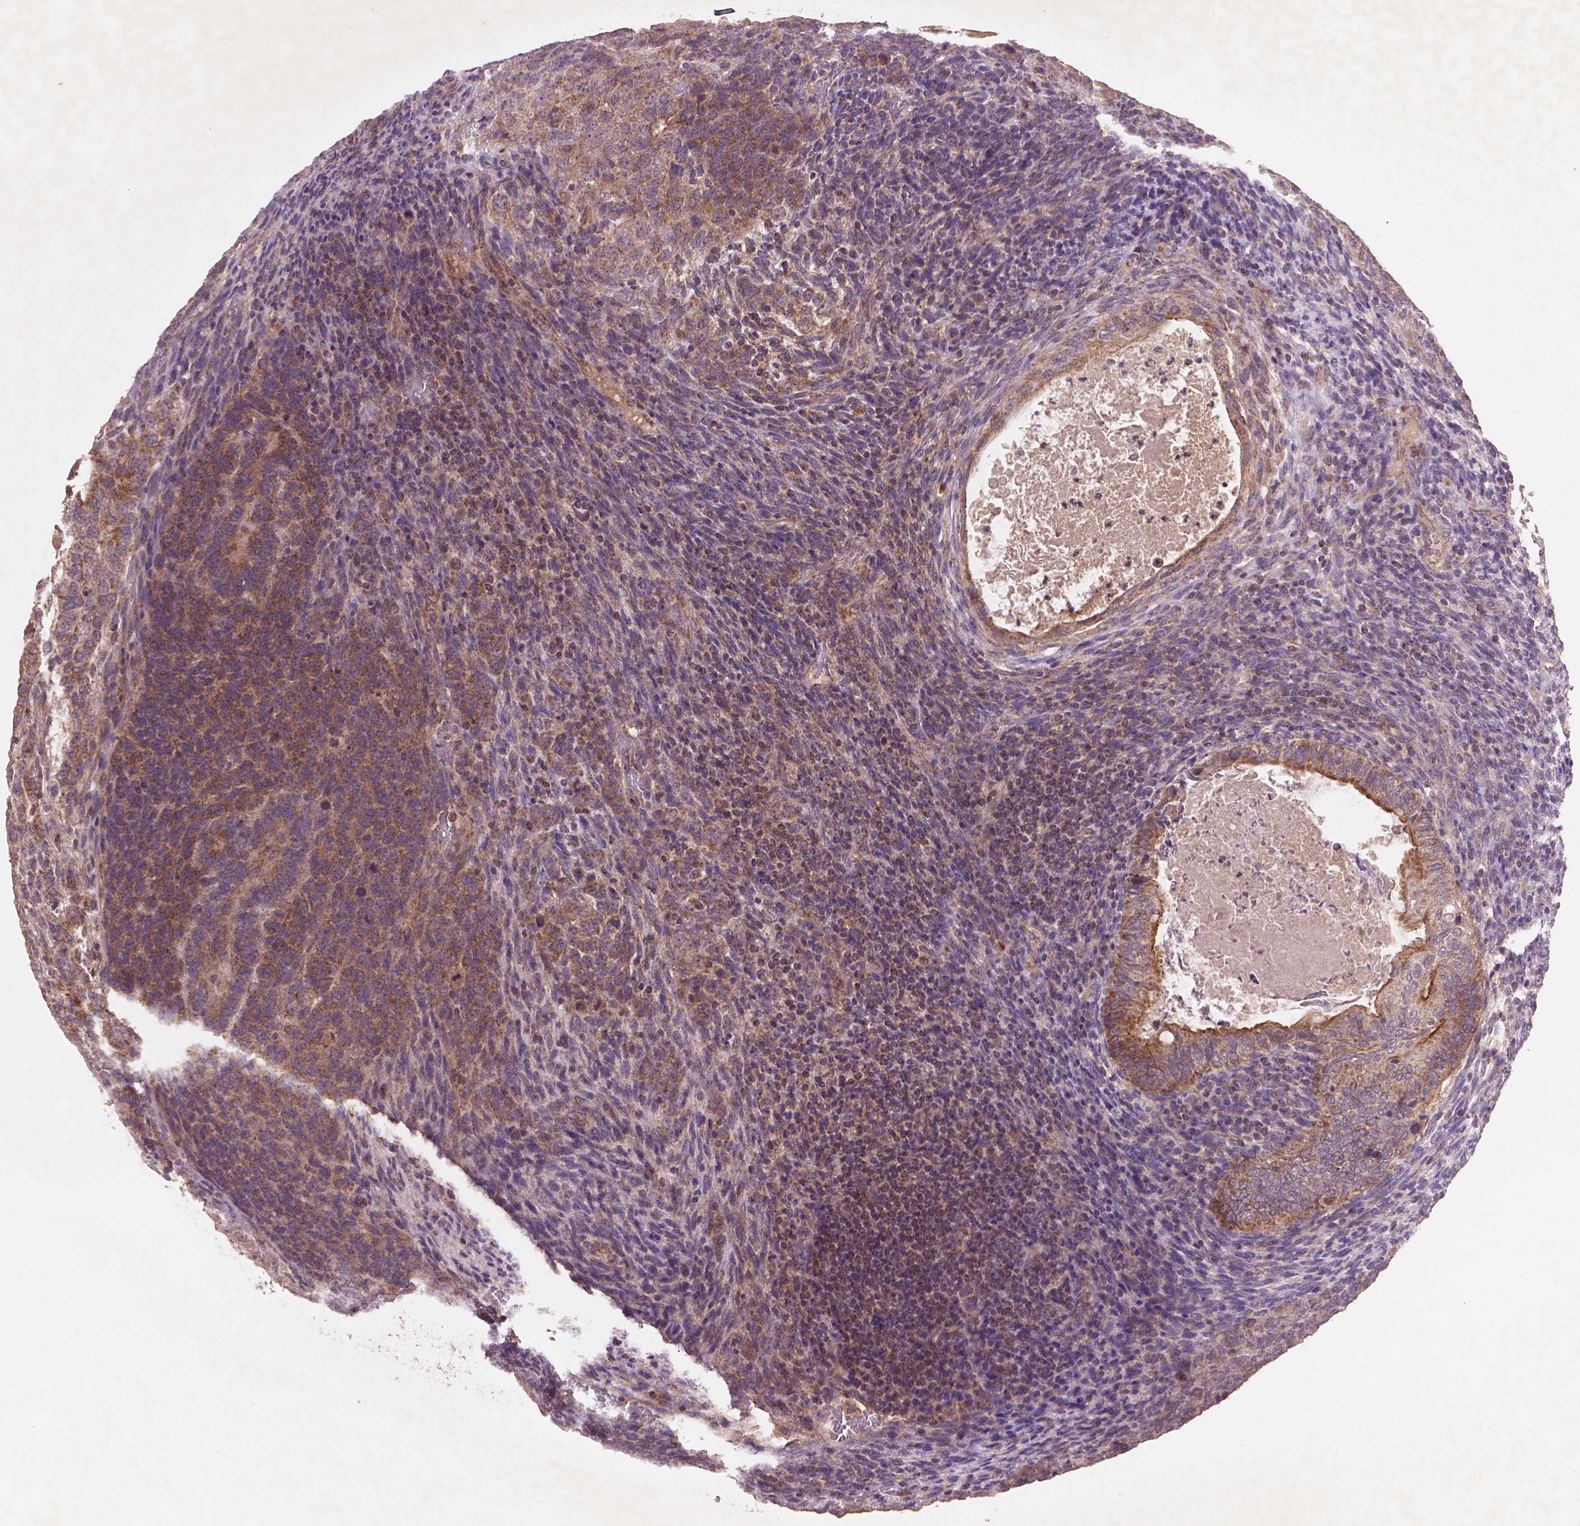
{"staining": {"intensity": "moderate", "quantity": ">75%", "location": "cytoplasmic/membranous"}, "tissue": "testis cancer", "cell_type": "Tumor cells", "image_type": "cancer", "snomed": [{"axis": "morphology", "description": "Normal tissue, NOS"}, {"axis": "morphology", "description": "Carcinoma, Embryonal, NOS"}, {"axis": "topography", "description": "Testis"}, {"axis": "topography", "description": "Epididymis"}], "caption": "DAB (3,3'-diaminobenzidine) immunohistochemical staining of human testis cancer demonstrates moderate cytoplasmic/membranous protein positivity in about >75% of tumor cells. The protein of interest is shown in brown color, while the nuclei are stained blue.", "gene": "NLRX1", "patient": {"sex": "male", "age": 23}}